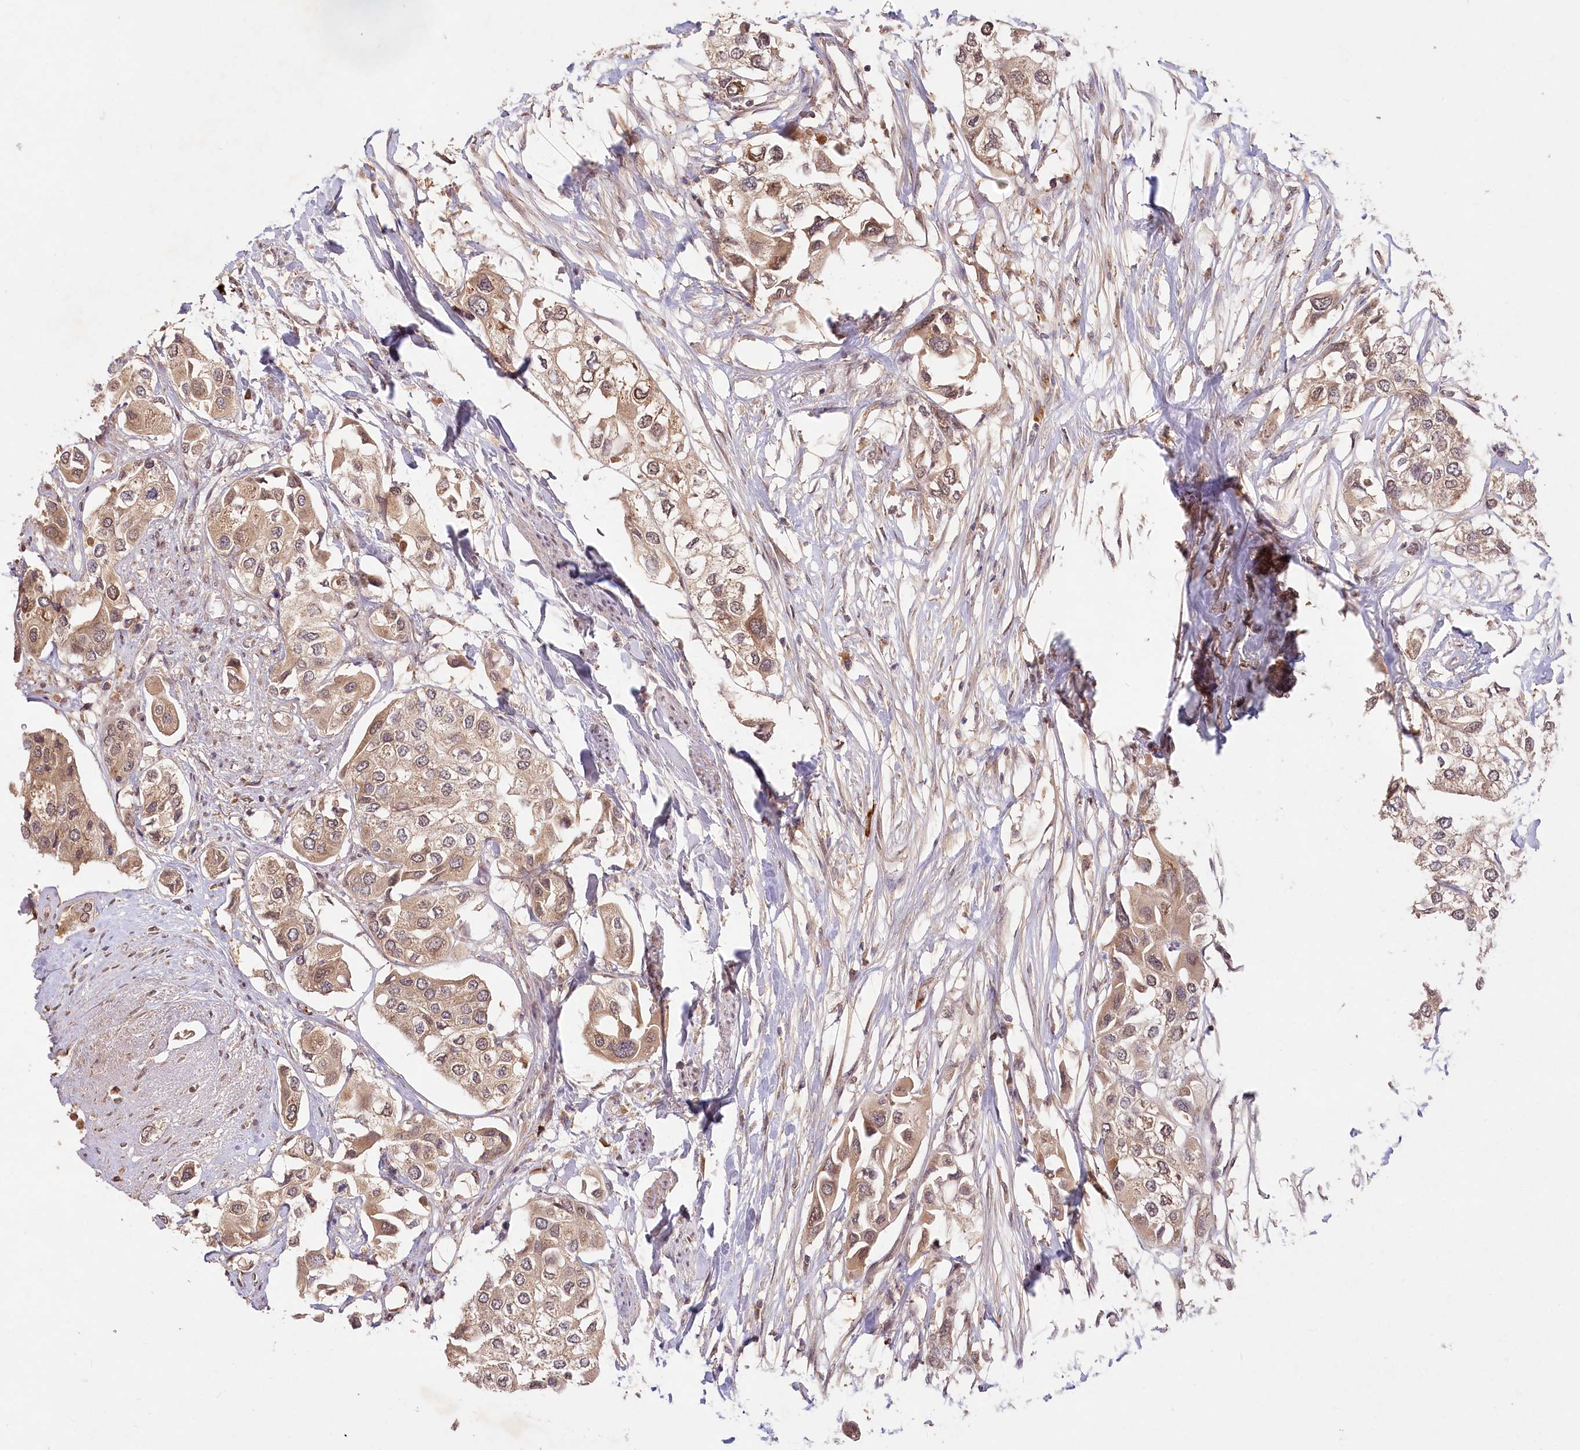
{"staining": {"intensity": "weak", "quantity": ">75%", "location": "cytoplasmic/membranous"}, "tissue": "urothelial cancer", "cell_type": "Tumor cells", "image_type": "cancer", "snomed": [{"axis": "morphology", "description": "Urothelial carcinoma, High grade"}, {"axis": "topography", "description": "Urinary bladder"}], "caption": "The histopathology image demonstrates immunohistochemical staining of high-grade urothelial carcinoma. There is weak cytoplasmic/membranous staining is seen in about >75% of tumor cells.", "gene": "IRAK1BP1", "patient": {"sex": "male", "age": 64}}